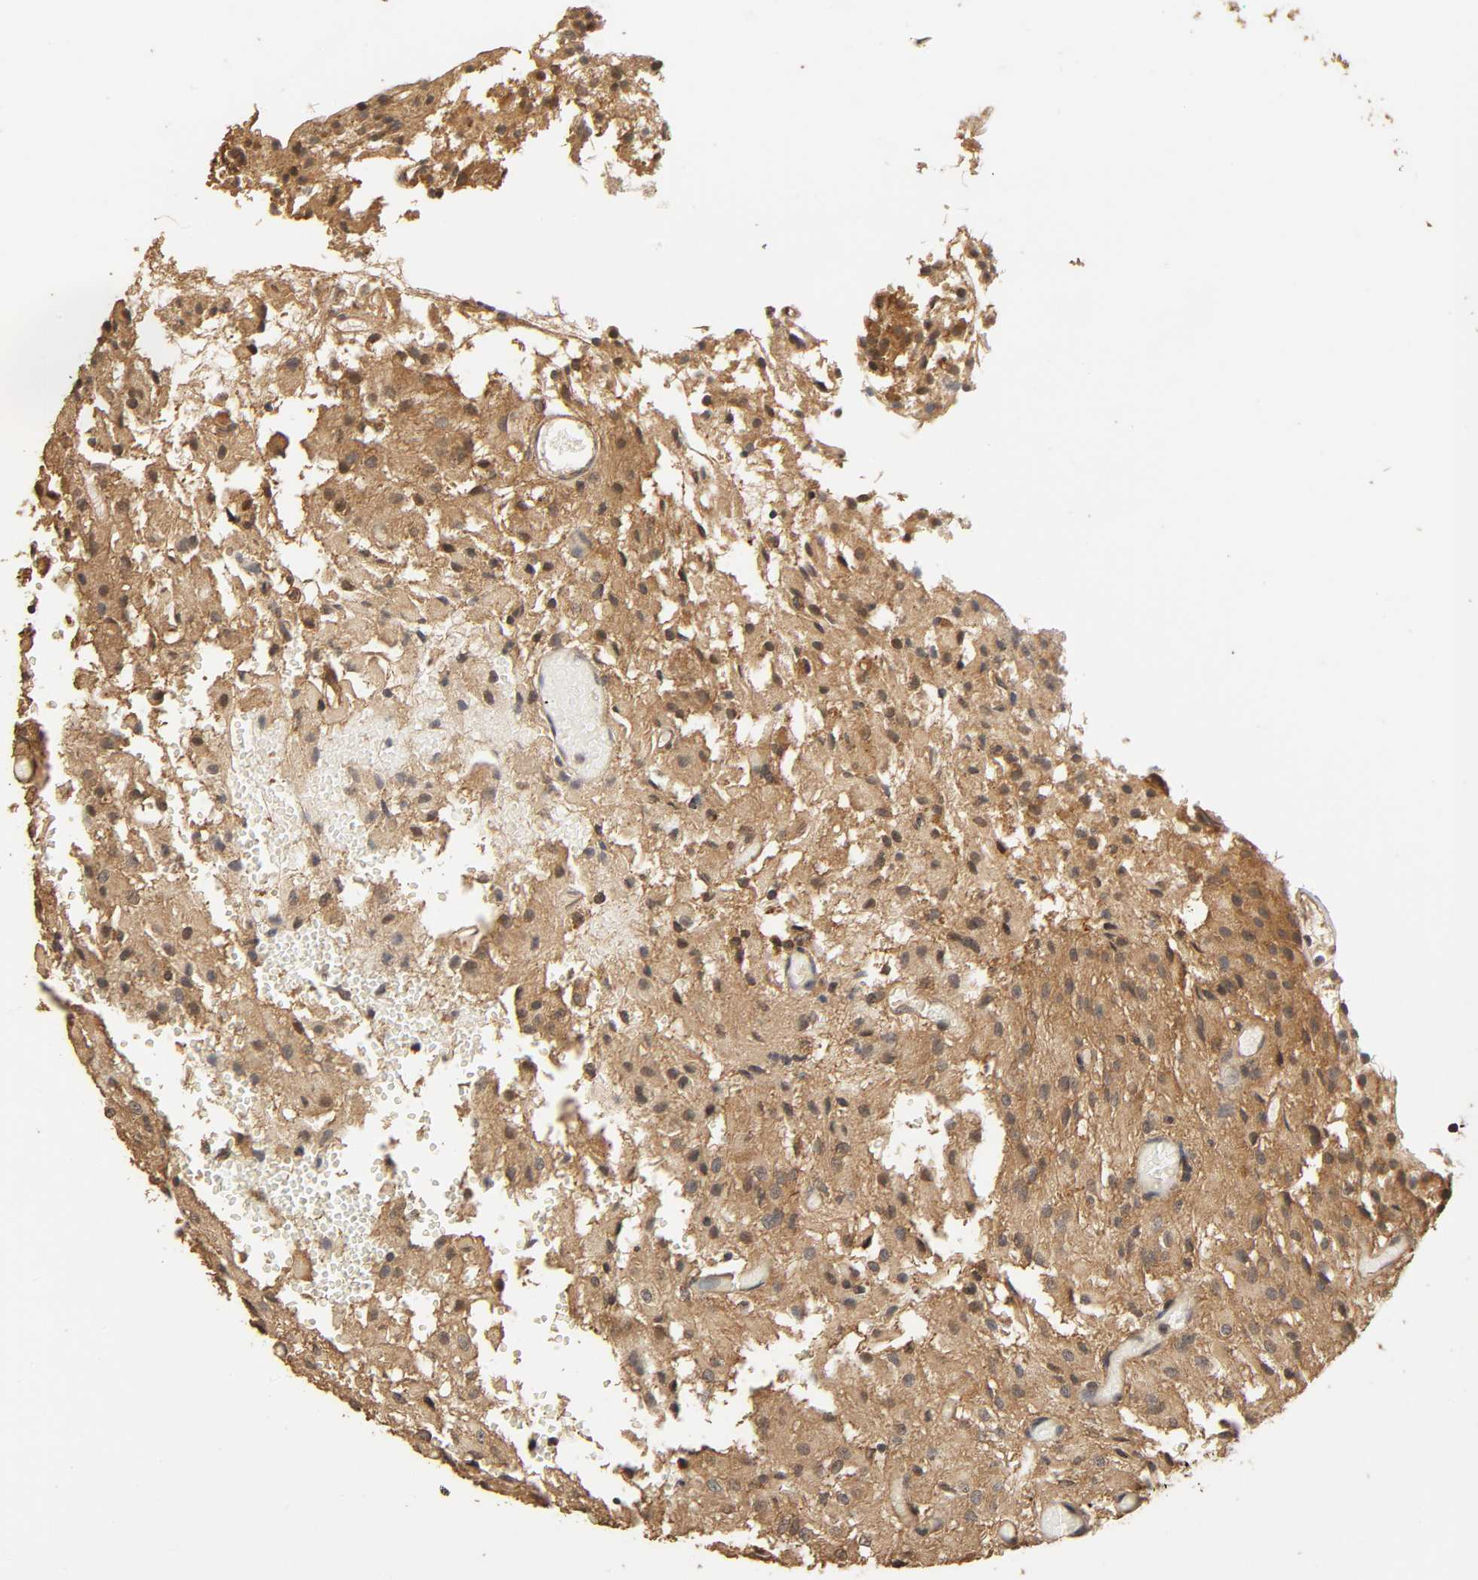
{"staining": {"intensity": "weak", "quantity": ">75%", "location": "cytoplasmic/membranous"}, "tissue": "glioma", "cell_type": "Tumor cells", "image_type": "cancer", "snomed": [{"axis": "morphology", "description": "Glioma, malignant, High grade"}, {"axis": "topography", "description": "Brain"}], "caption": "Immunohistochemistry staining of glioma, which demonstrates low levels of weak cytoplasmic/membranous expression in about >75% of tumor cells indicating weak cytoplasmic/membranous protein positivity. The staining was performed using DAB (brown) for protein detection and nuclei were counterstained in hematoxylin (blue).", "gene": "ARHGEF7", "patient": {"sex": "female", "age": 59}}